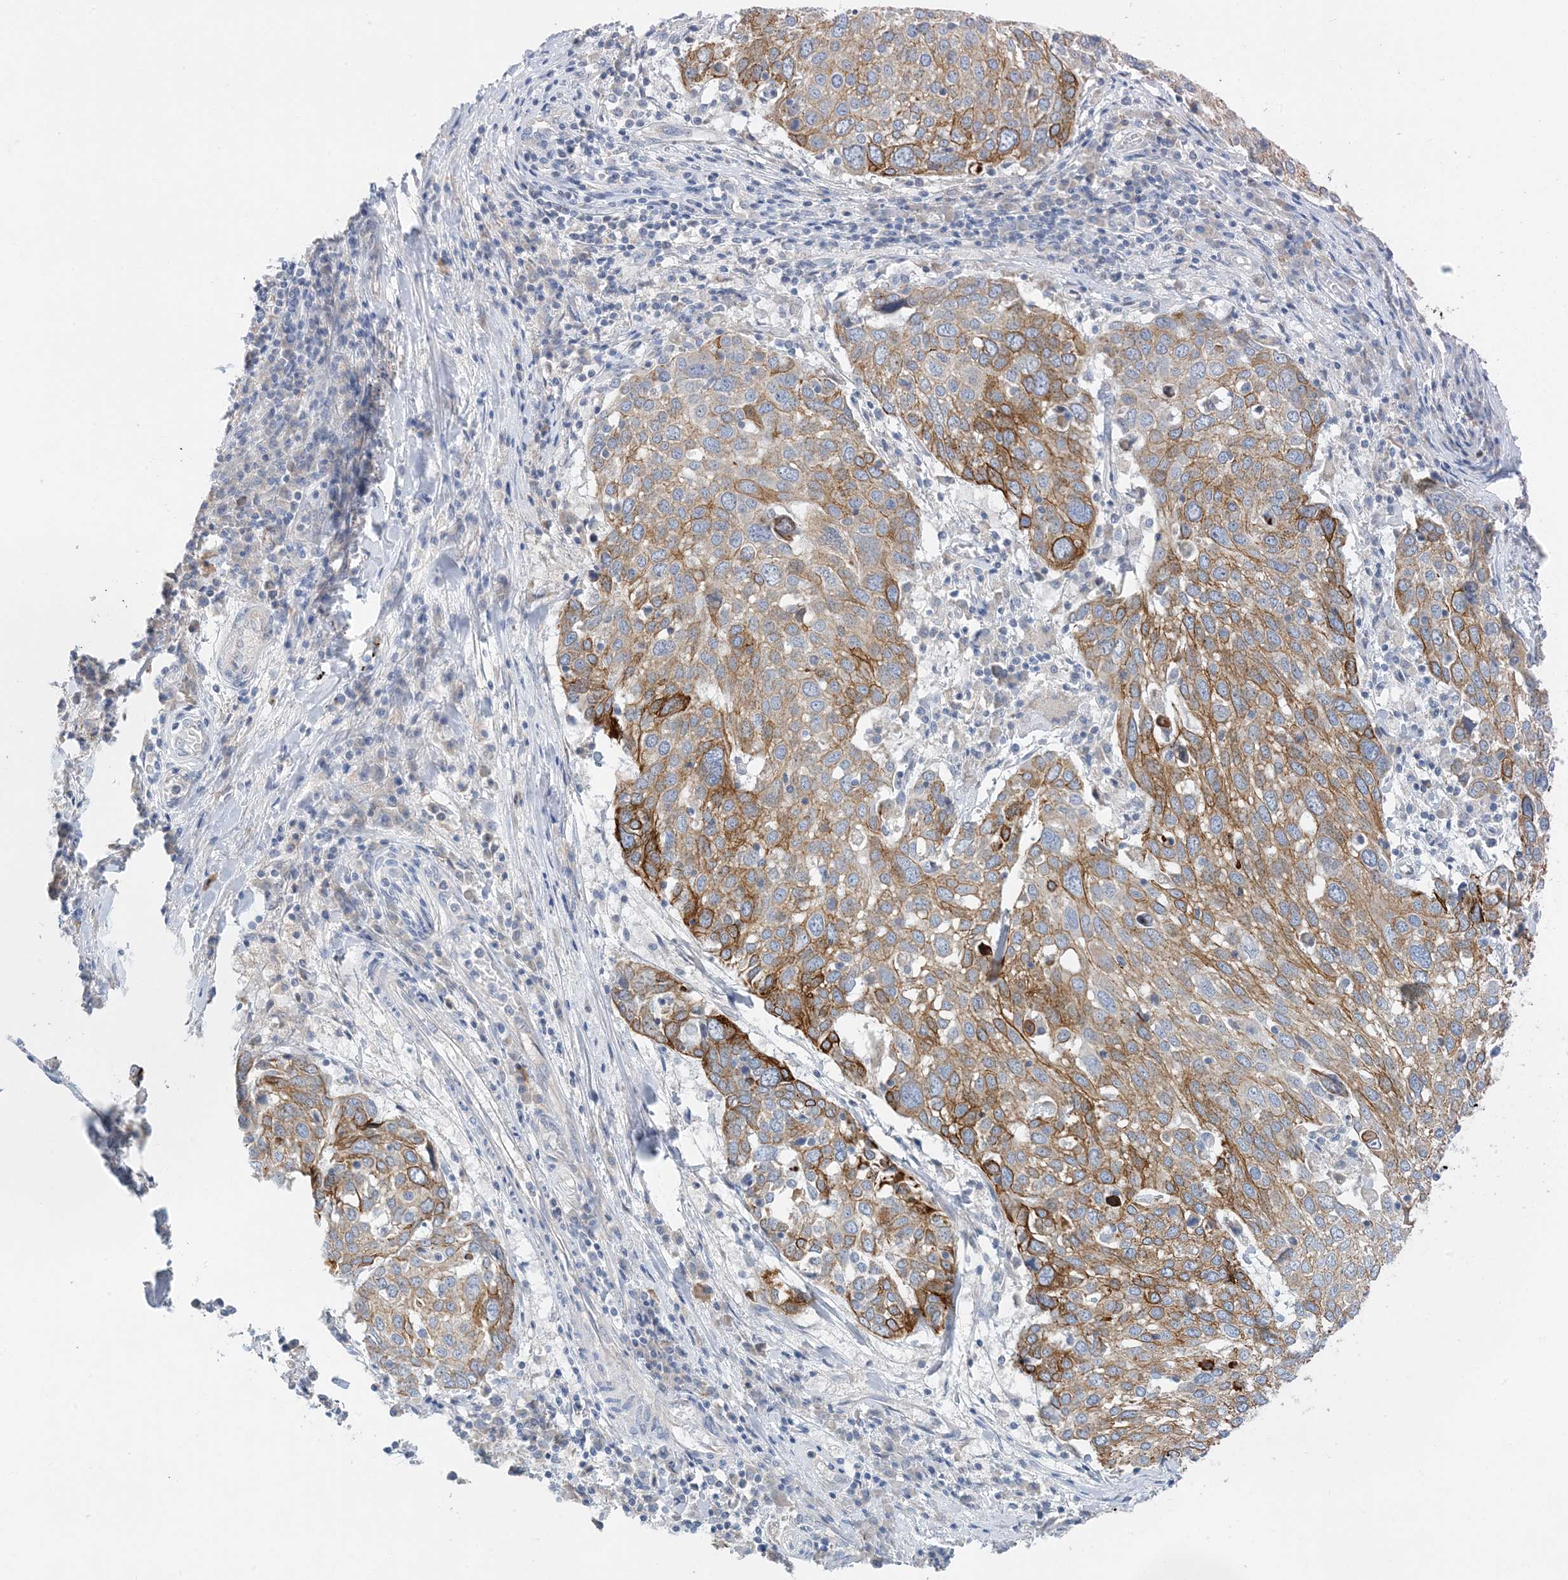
{"staining": {"intensity": "moderate", "quantity": ">75%", "location": "cytoplasmic/membranous"}, "tissue": "lung cancer", "cell_type": "Tumor cells", "image_type": "cancer", "snomed": [{"axis": "morphology", "description": "Squamous cell carcinoma, NOS"}, {"axis": "topography", "description": "Lung"}], "caption": "This is a histology image of immunohistochemistry (IHC) staining of lung squamous cell carcinoma, which shows moderate positivity in the cytoplasmic/membranous of tumor cells.", "gene": "ZCCHC18", "patient": {"sex": "male", "age": 65}}